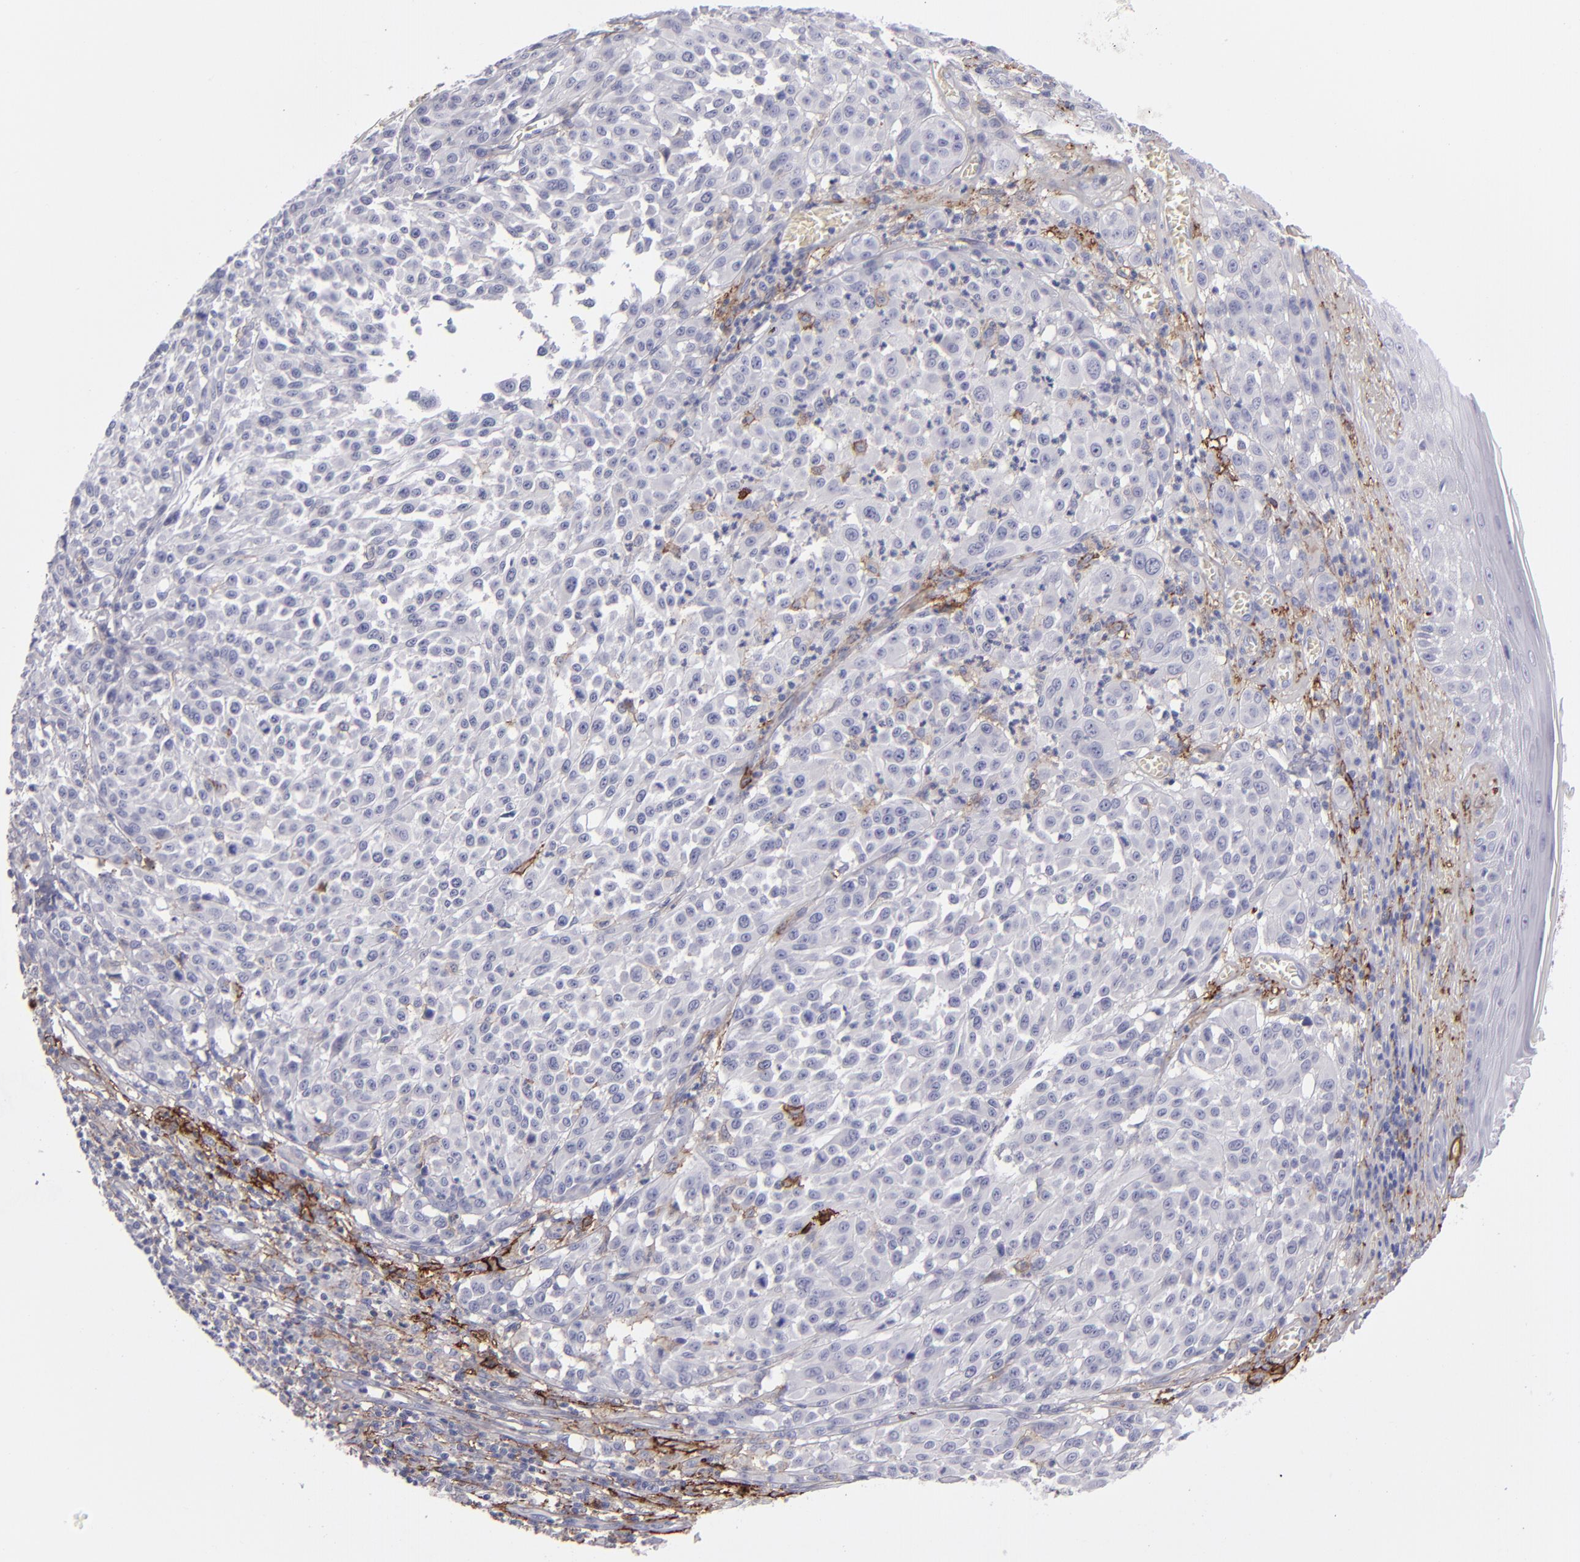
{"staining": {"intensity": "negative", "quantity": "none", "location": "none"}, "tissue": "melanoma", "cell_type": "Tumor cells", "image_type": "cancer", "snomed": [{"axis": "morphology", "description": "Malignant melanoma, NOS"}, {"axis": "topography", "description": "Skin"}], "caption": "IHC of melanoma exhibits no positivity in tumor cells.", "gene": "ANPEP", "patient": {"sex": "female", "age": 49}}